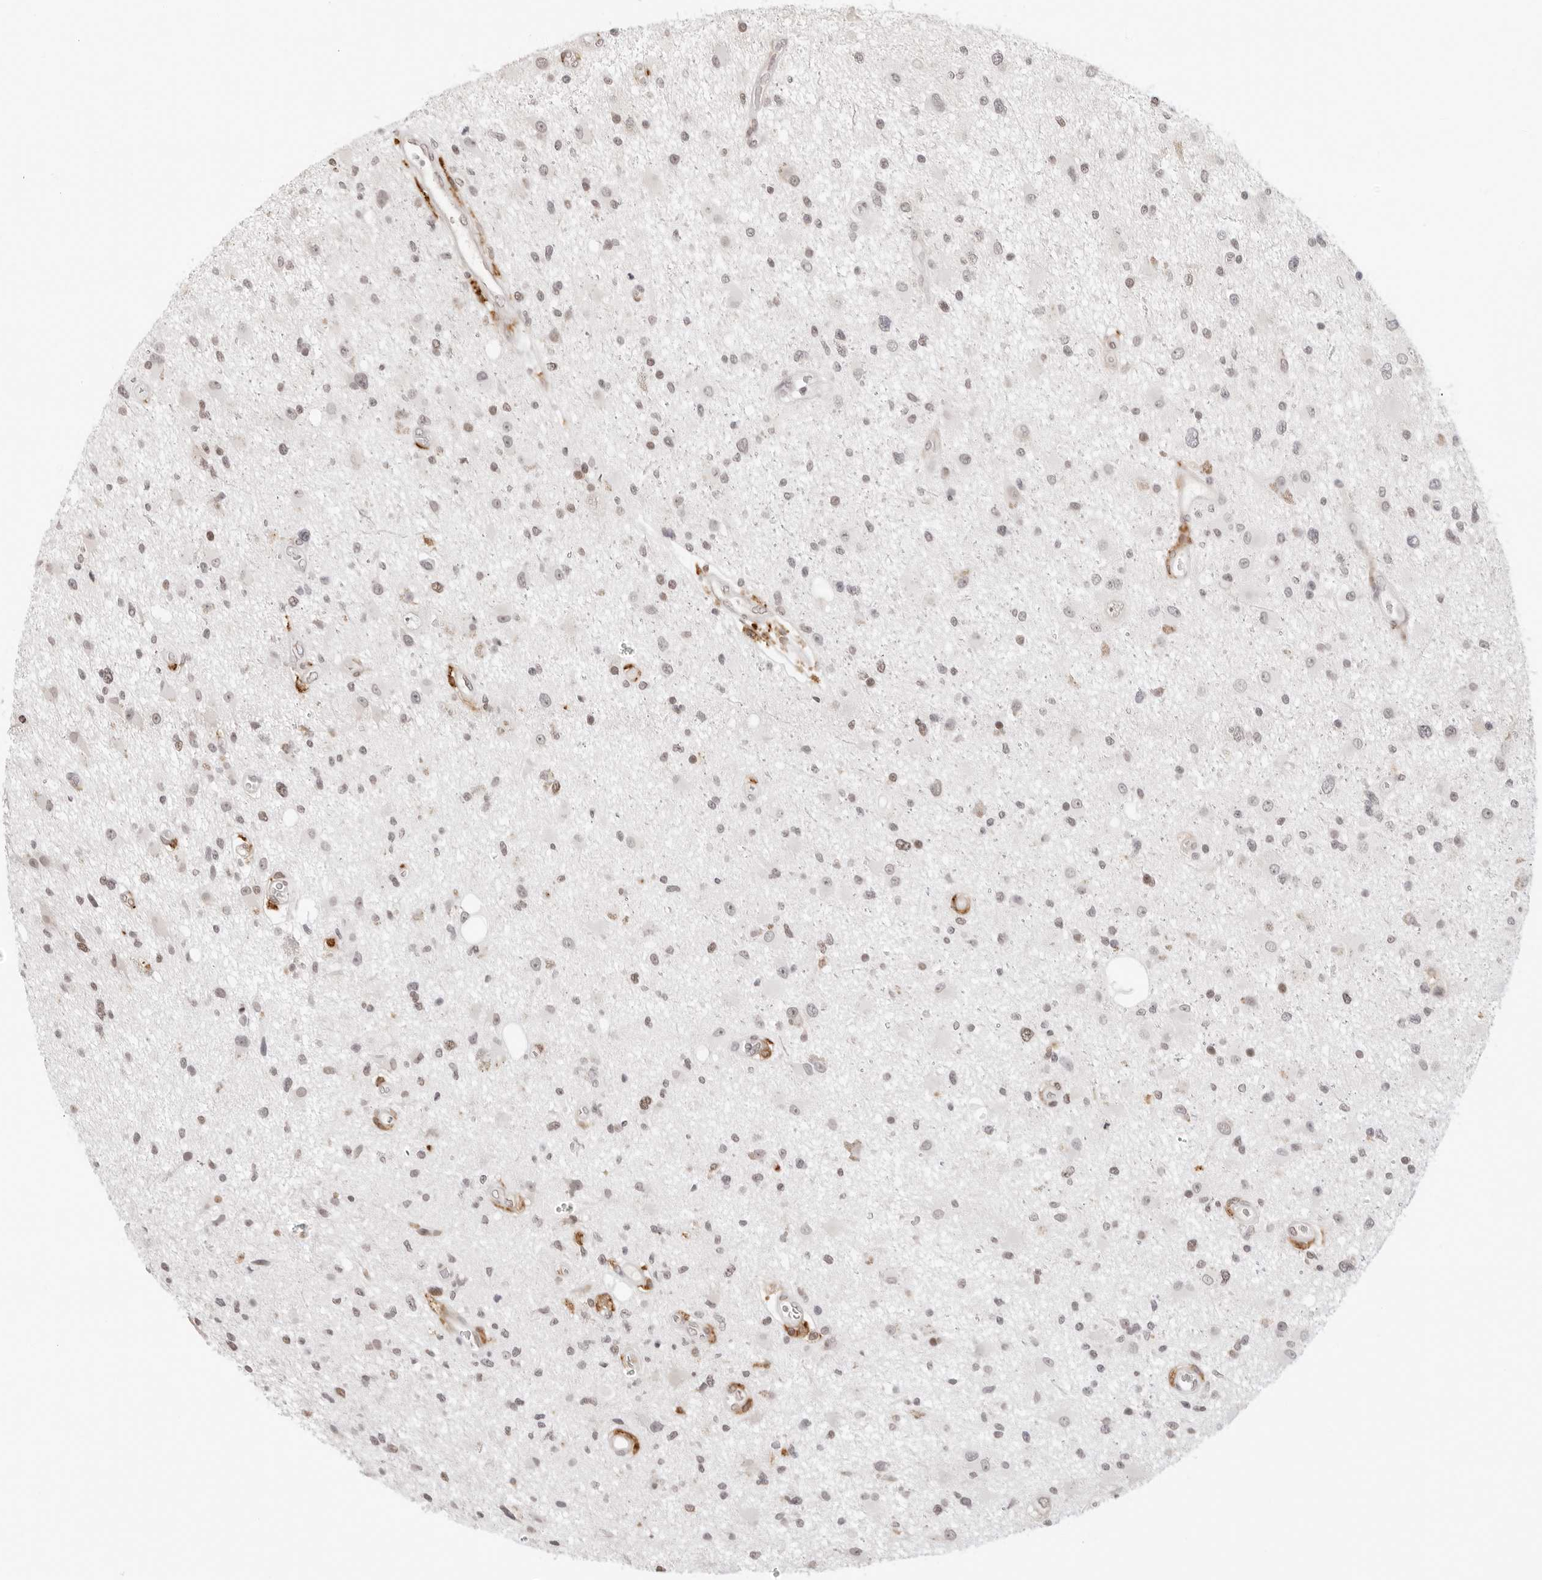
{"staining": {"intensity": "weak", "quantity": ">75%", "location": "nuclear"}, "tissue": "glioma", "cell_type": "Tumor cells", "image_type": "cancer", "snomed": [{"axis": "morphology", "description": "Glioma, malignant, High grade"}, {"axis": "topography", "description": "Brain"}], "caption": "An IHC micrograph of tumor tissue is shown. Protein staining in brown labels weak nuclear positivity in glioma within tumor cells.", "gene": "MSH6", "patient": {"sex": "male", "age": 33}}